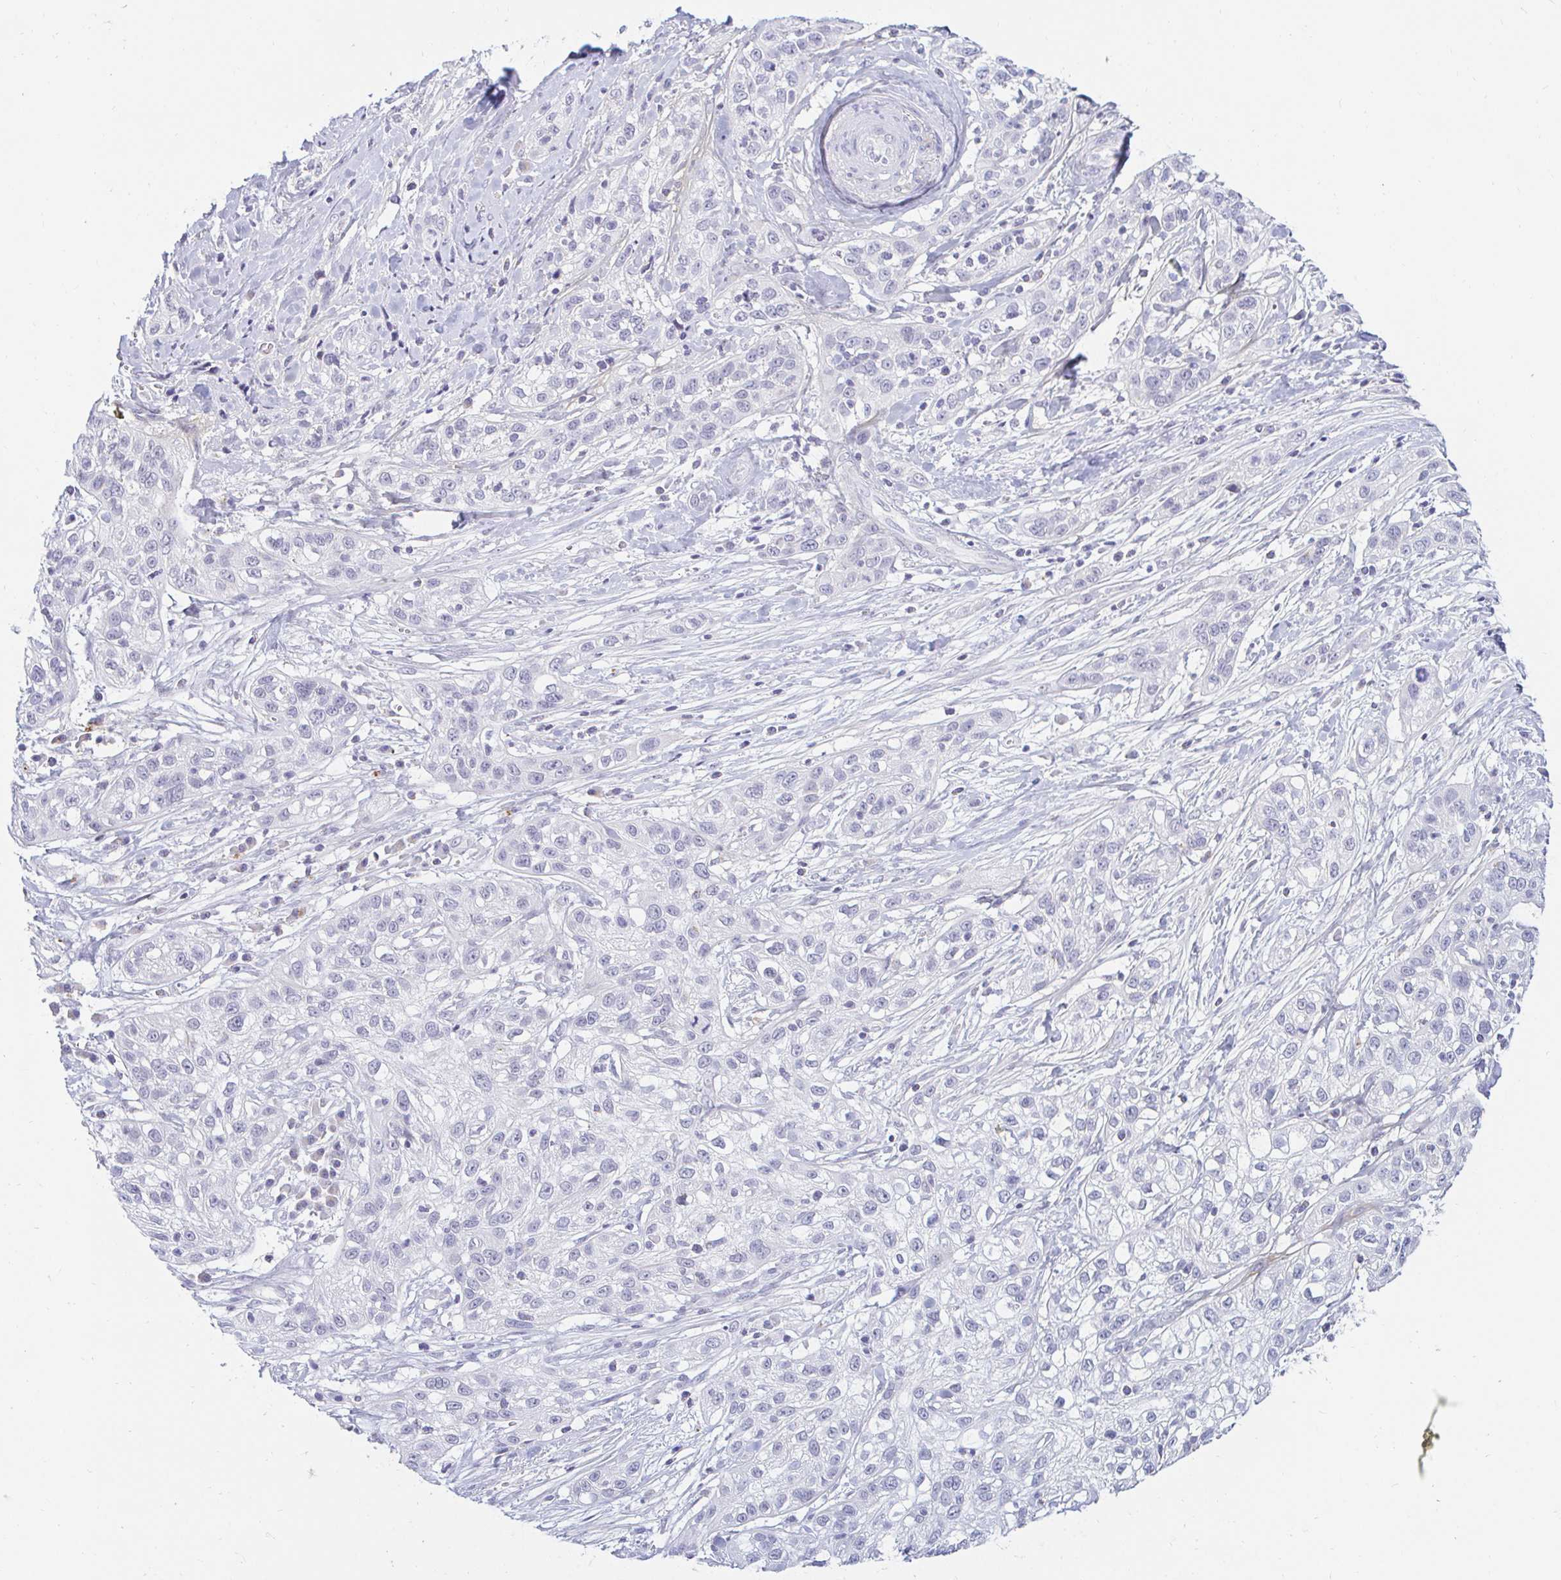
{"staining": {"intensity": "negative", "quantity": "none", "location": "none"}, "tissue": "skin cancer", "cell_type": "Tumor cells", "image_type": "cancer", "snomed": [{"axis": "morphology", "description": "Squamous cell carcinoma, NOS"}, {"axis": "topography", "description": "Skin"}], "caption": "A high-resolution histopathology image shows immunohistochemistry (IHC) staining of squamous cell carcinoma (skin), which displays no significant positivity in tumor cells.", "gene": "OR51D1", "patient": {"sex": "male", "age": 82}}